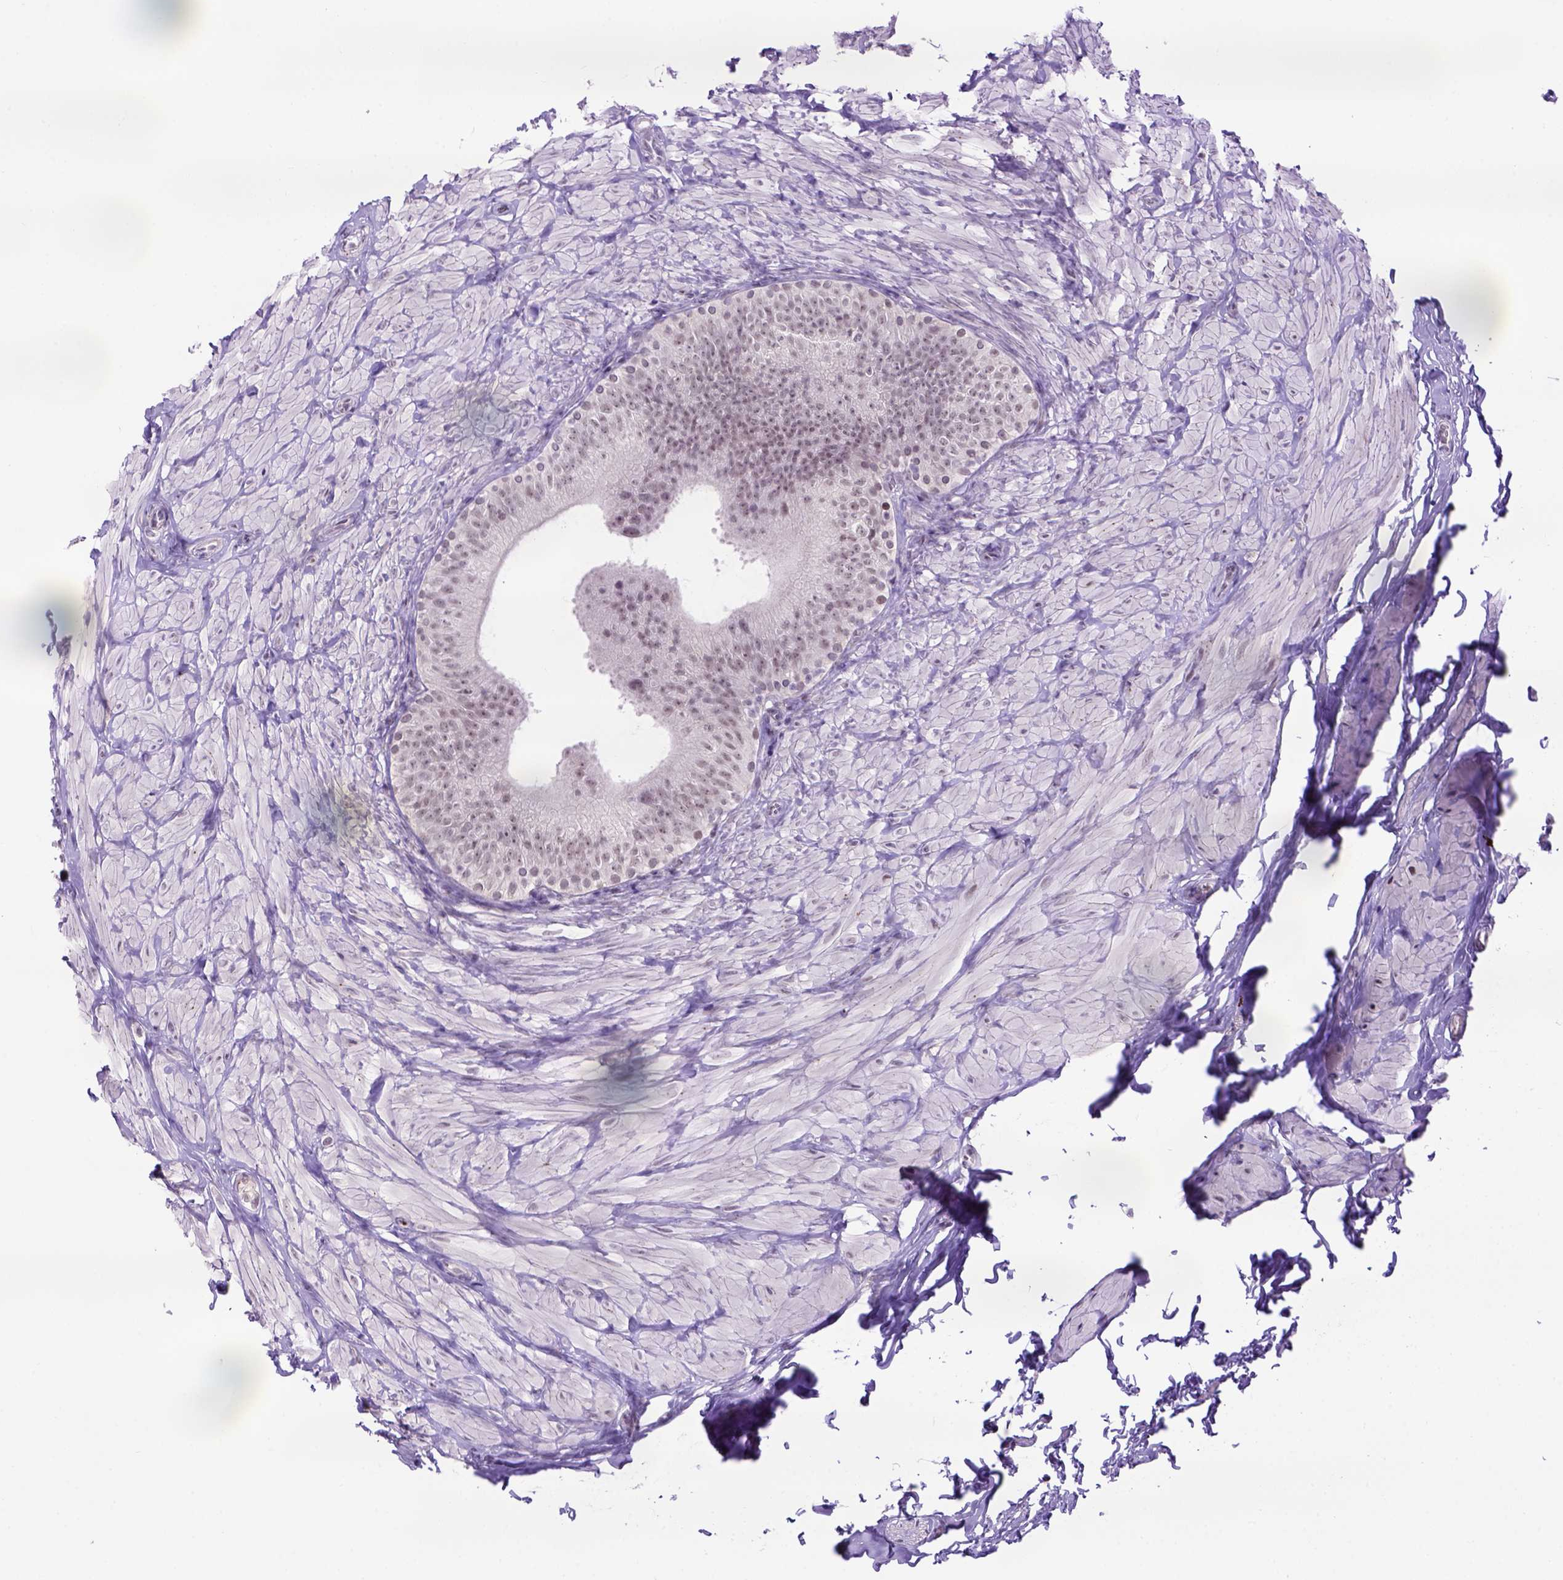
{"staining": {"intensity": "moderate", "quantity": "<25%", "location": "nuclear"}, "tissue": "epididymis", "cell_type": "Glandular cells", "image_type": "normal", "snomed": [{"axis": "morphology", "description": "Normal tissue, NOS"}, {"axis": "topography", "description": "Epididymis, spermatic cord, NOS"}, {"axis": "topography", "description": "Epididymis"}, {"axis": "topography", "description": "Peripheral nerve tissue"}], "caption": "Immunohistochemical staining of unremarkable epididymis demonstrates <25% levels of moderate nuclear protein staining in approximately <25% of glandular cells.", "gene": "TBPL1", "patient": {"sex": "male", "age": 29}}